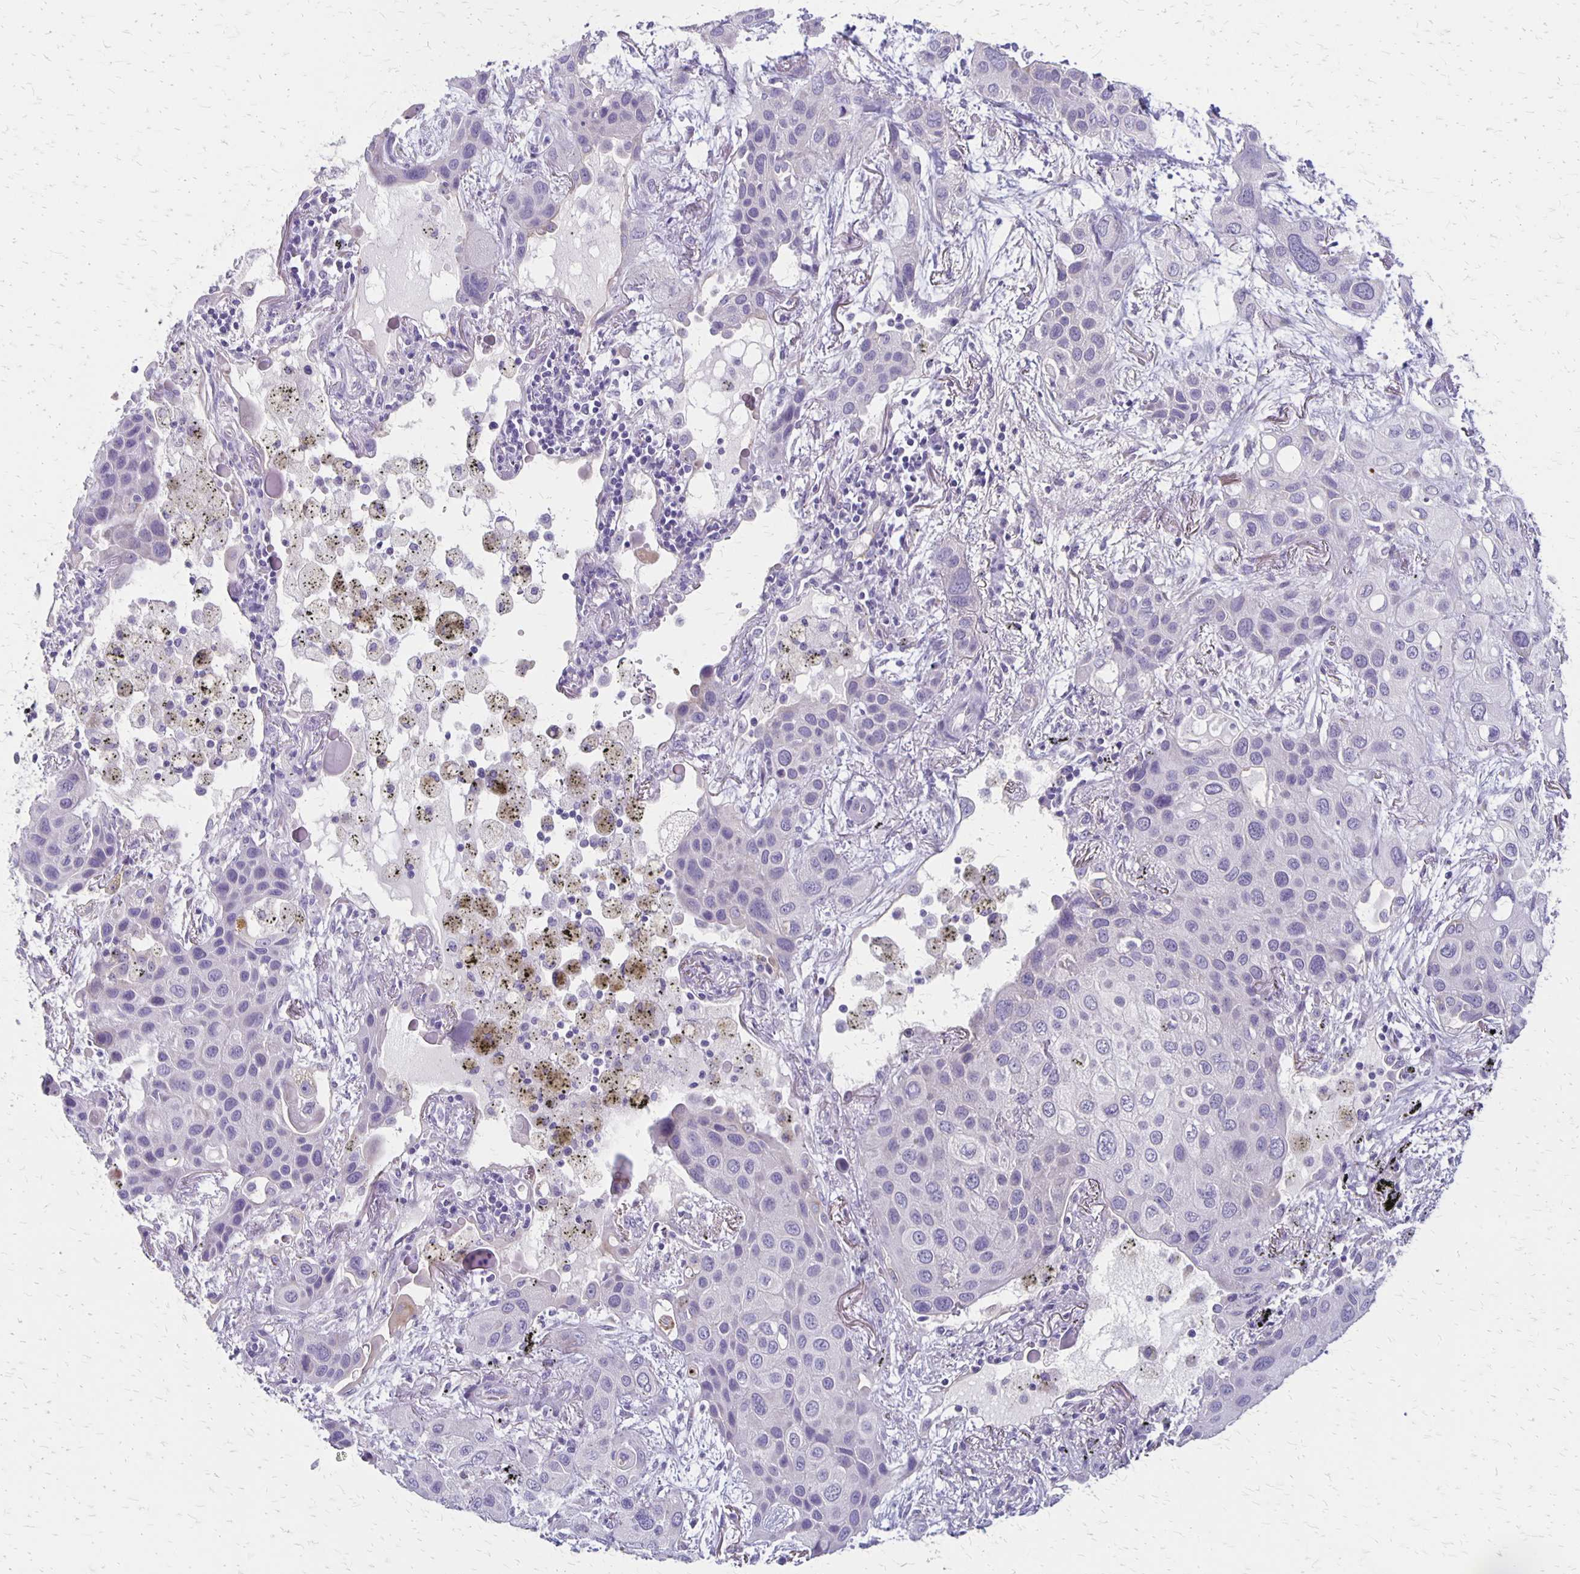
{"staining": {"intensity": "negative", "quantity": "none", "location": "none"}, "tissue": "lung cancer", "cell_type": "Tumor cells", "image_type": "cancer", "snomed": [{"axis": "morphology", "description": "Squamous cell carcinoma, NOS"}, {"axis": "morphology", "description": "Squamous cell carcinoma, metastatic, NOS"}, {"axis": "topography", "description": "Lung"}], "caption": "A micrograph of human lung squamous cell carcinoma is negative for staining in tumor cells.", "gene": "HOMER1", "patient": {"sex": "male", "age": 59}}